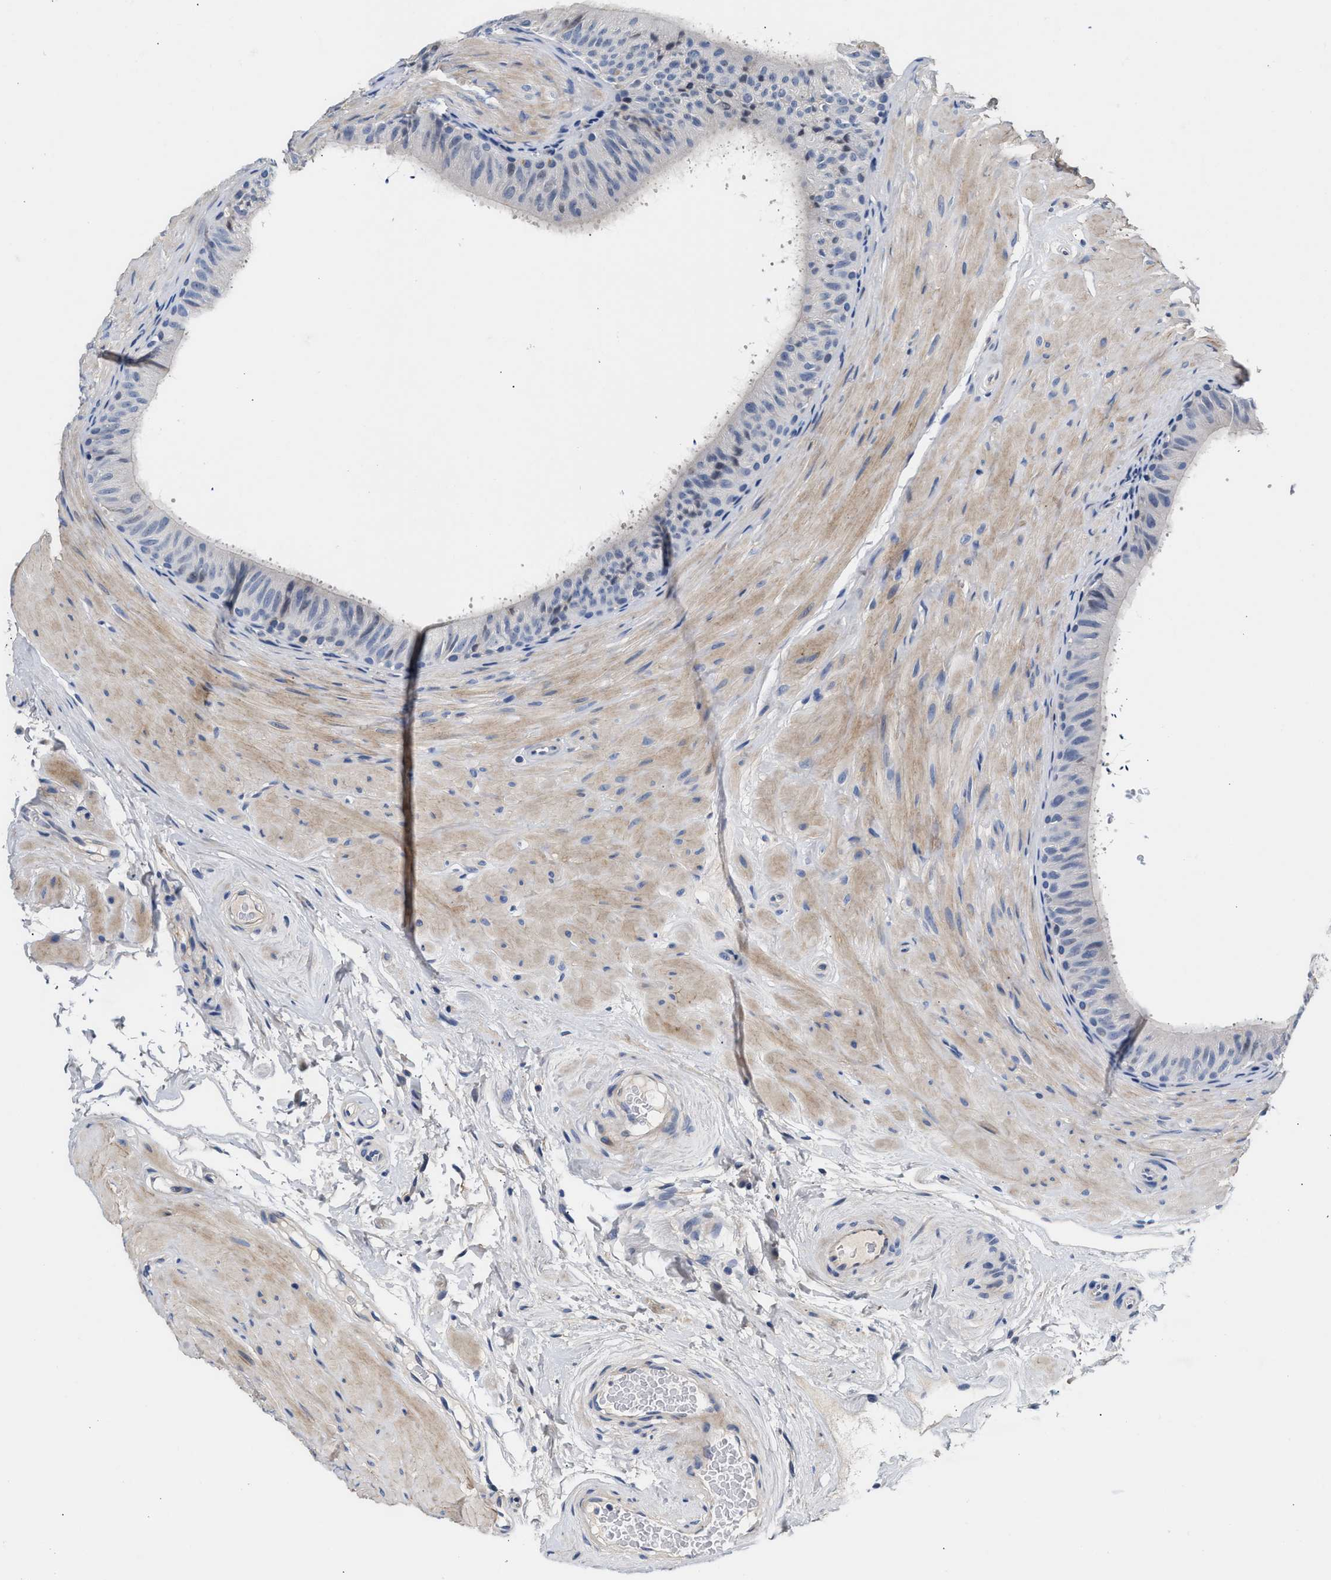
{"staining": {"intensity": "negative", "quantity": "none", "location": "none"}, "tissue": "epididymis", "cell_type": "Glandular cells", "image_type": "normal", "snomed": [{"axis": "morphology", "description": "Normal tissue, NOS"}, {"axis": "topography", "description": "Epididymis"}], "caption": "Glandular cells are negative for brown protein staining in benign epididymis. (Stains: DAB IHC with hematoxylin counter stain, Microscopy: brightfield microscopy at high magnification).", "gene": "ACTL7B", "patient": {"sex": "male", "age": 34}}